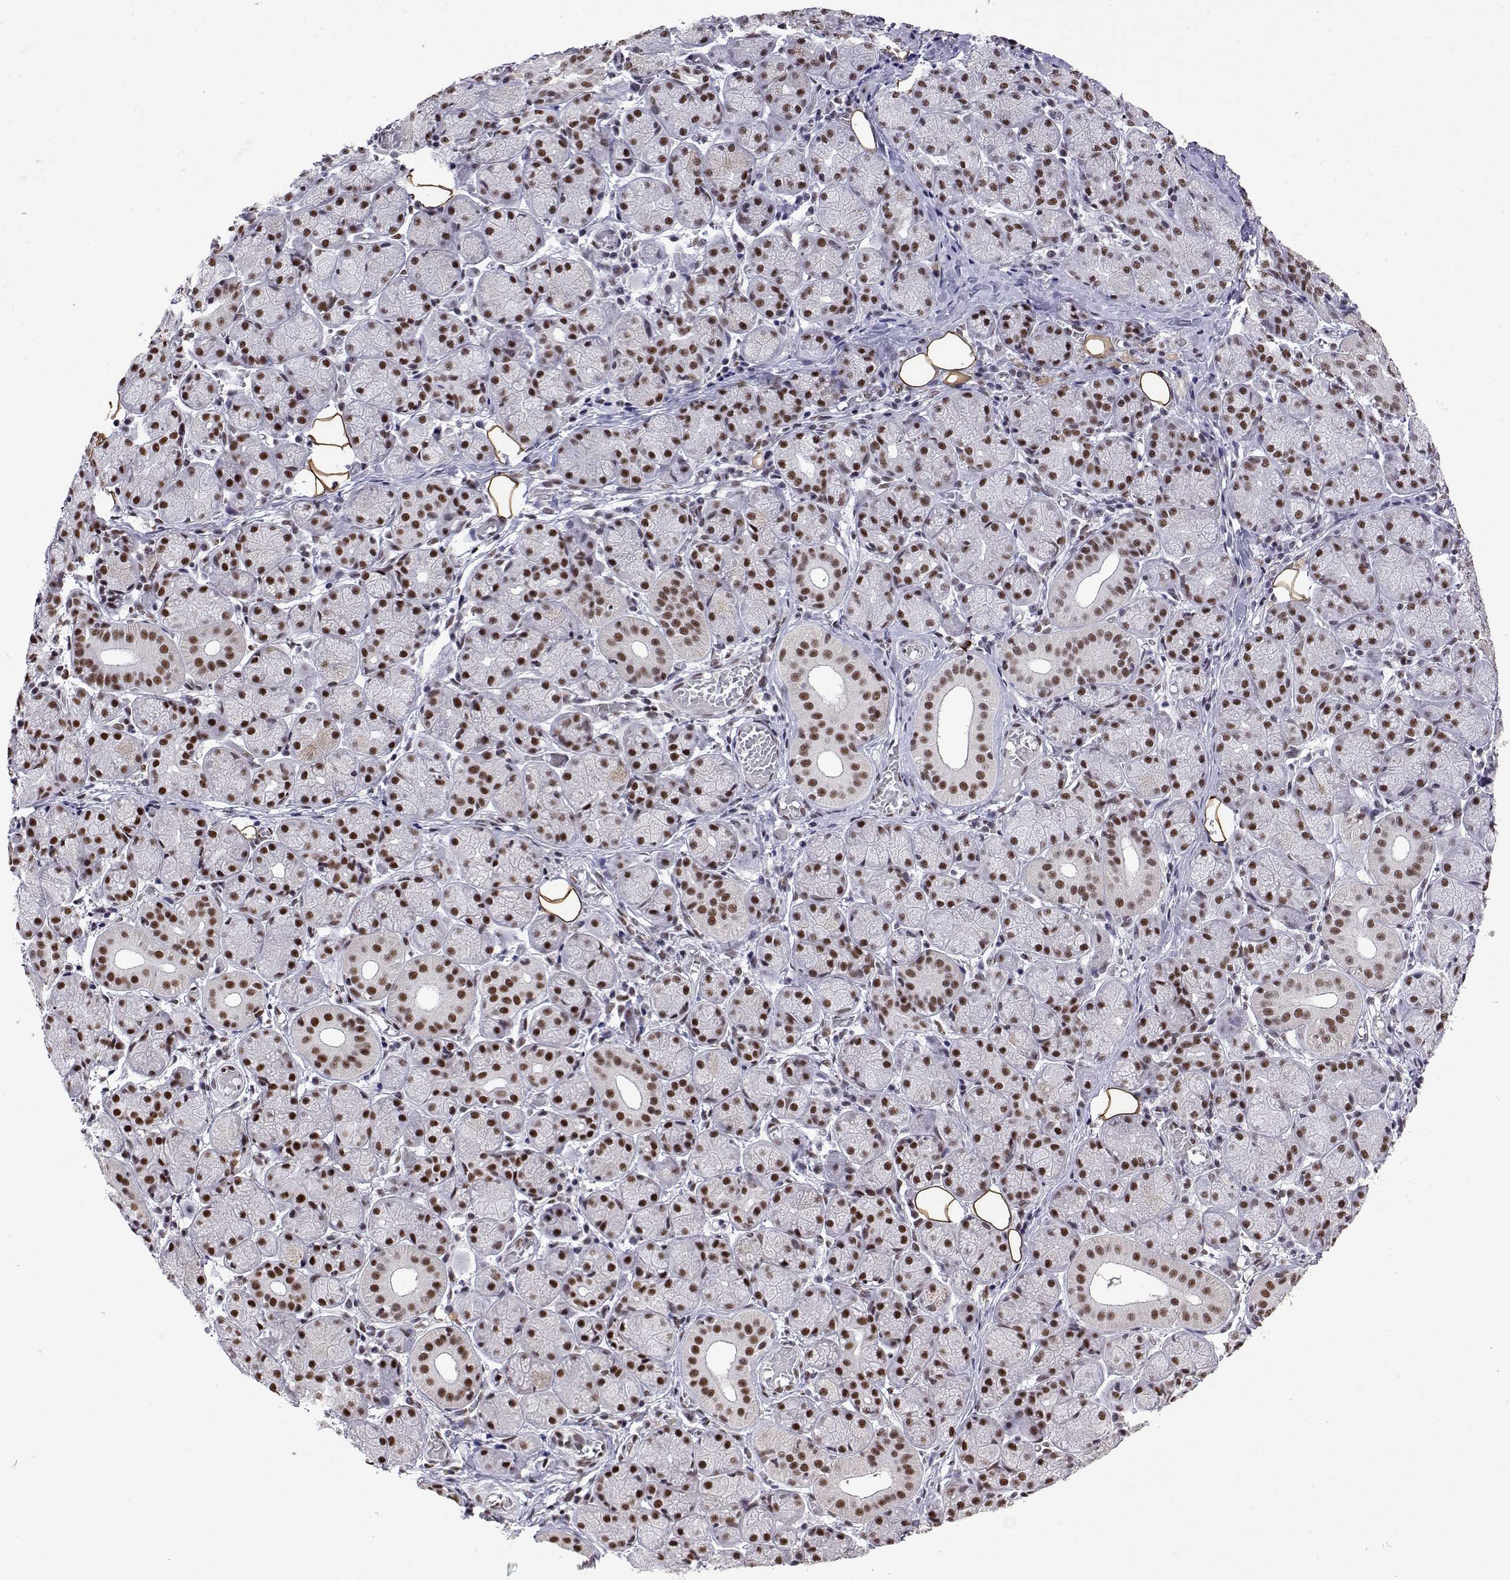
{"staining": {"intensity": "strong", "quantity": "25%-75%", "location": "nuclear"}, "tissue": "salivary gland", "cell_type": "Glandular cells", "image_type": "normal", "snomed": [{"axis": "morphology", "description": "Normal tissue, NOS"}, {"axis": "topography", "description": "Salivary gland"}, {"axis": "topography", "description": "Peripheral nerve tissue"}], "caption": "Immunohistochemistry staining of normal salivary gland, which demonstrates high levels of strong nuclear positivity in approximately 25%-75% of glandular cells indicating strong nuclear protein expression. The staining was performed using DAB (brown) for protein detection and nuclei were counterstained in hematoxylin (blue).", "gene": "POLDIP3", "patient": {"sex": "female", "age": 24}}